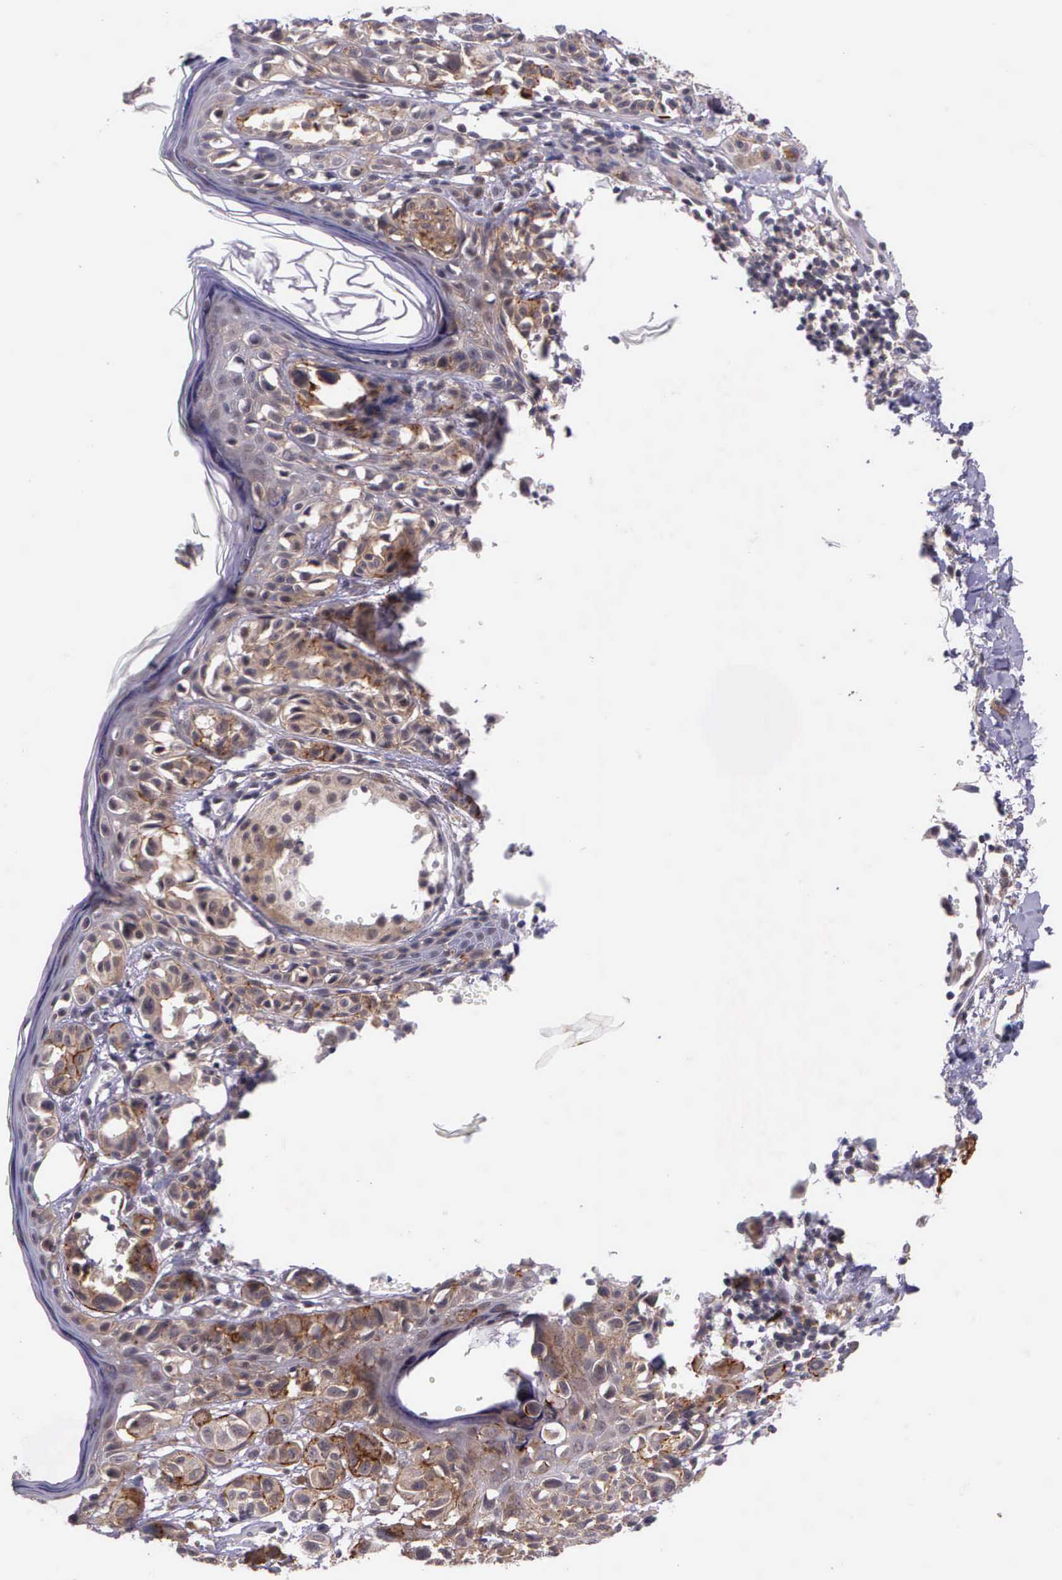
{"staining": {"intensity": "moderate", "quantity": ">75%", "location": "cytoplasmic/membranous"}, "tissue": "melanoma", "cell_type": "Tumor cells", "image_type": "cancer", "snomed": [{"axis": "morphology", "description": "Malignant melanoma, NOS"}, {"axis": "topography", "description": "Skin"}], "caption": "Melanoma stained with a brown dye reveals moderate cytoplasmic/membranous positive positivity in approximately >75% of tumor cells.", "gene": "PRICKLE3", "patient": {"sex": "male", "age": 40}}